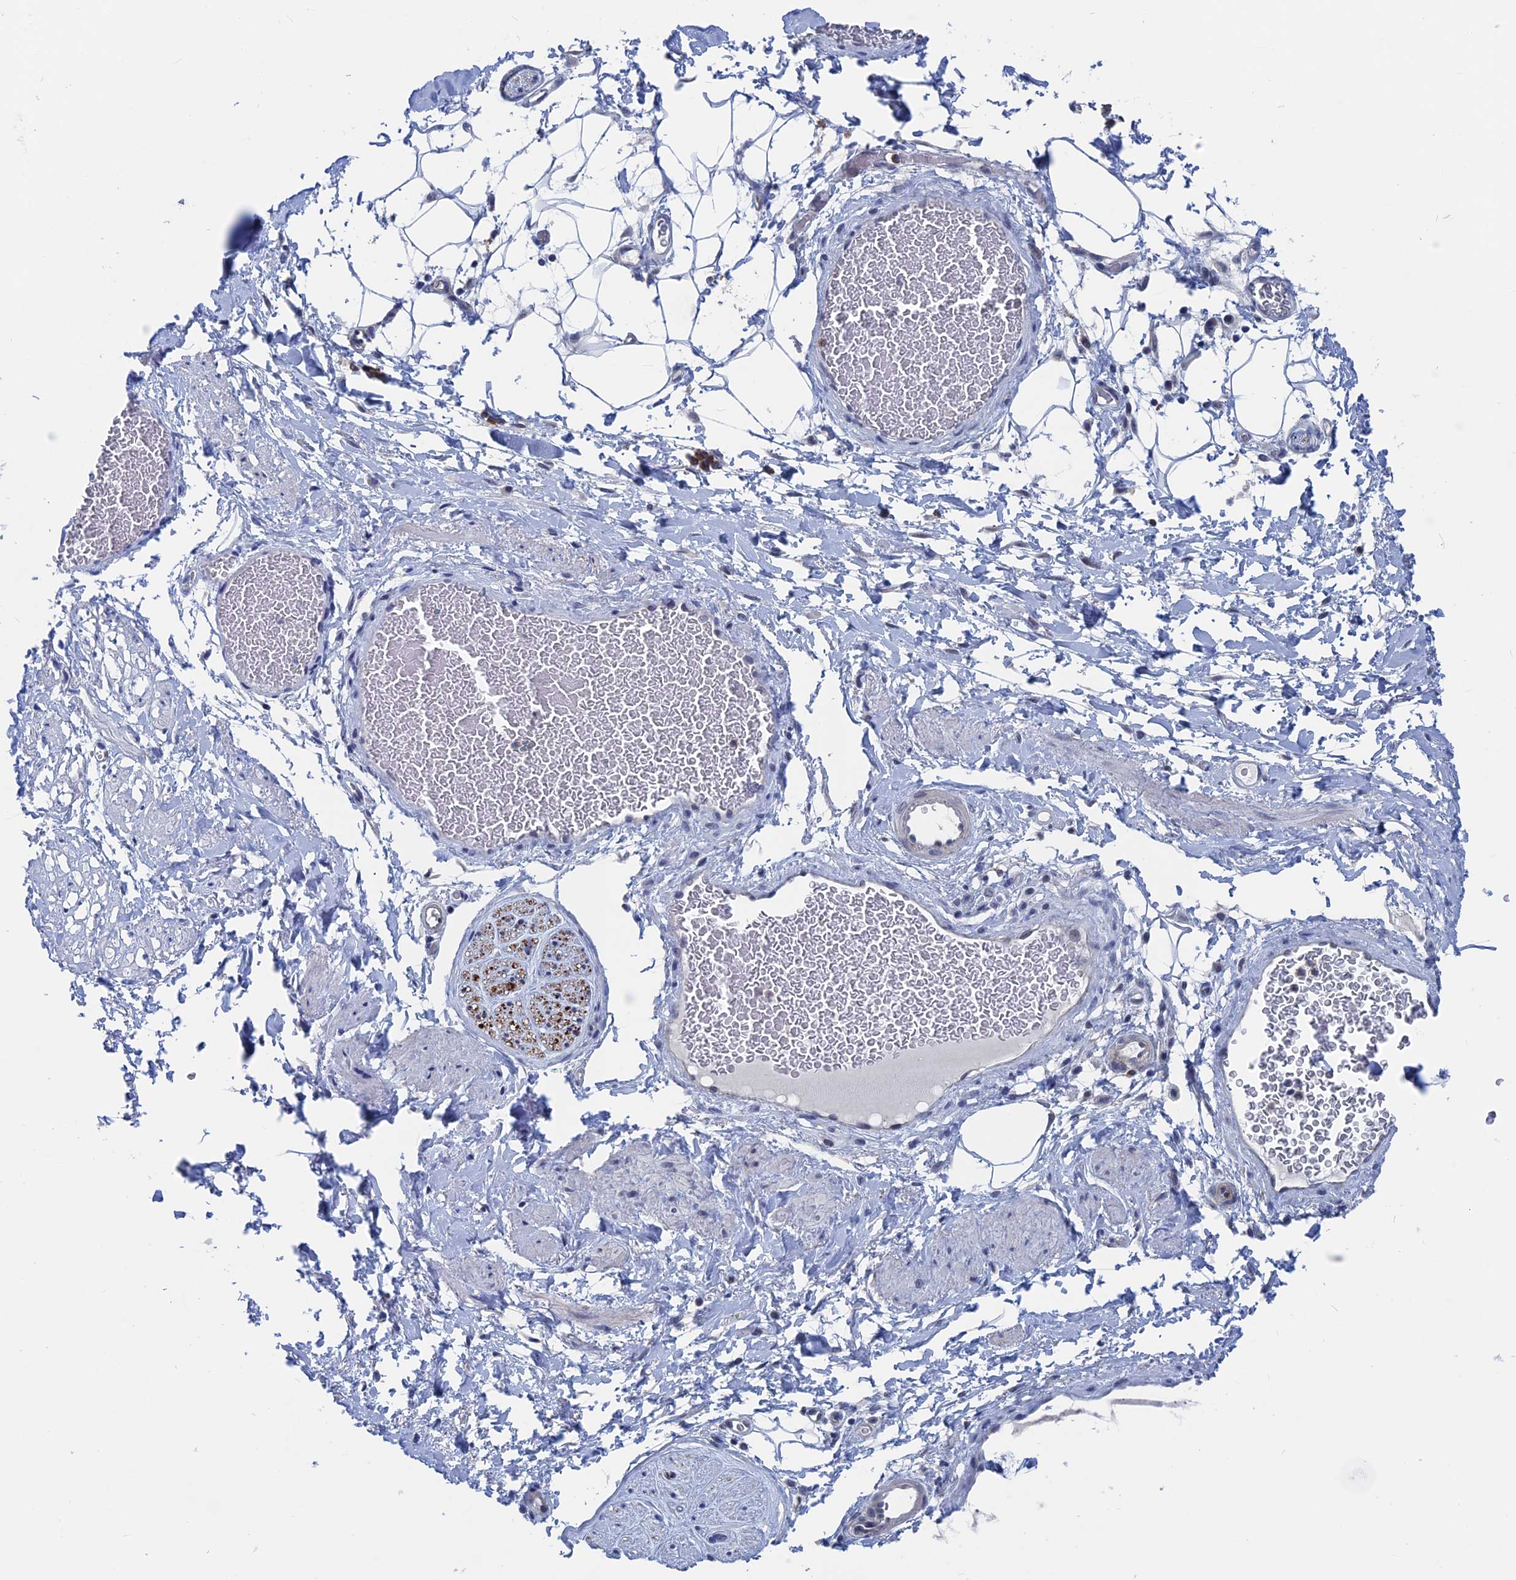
{"staining": {"intensity": "negative", "quantity": "none", "location": "none"}, "tissue": "adipose tissue", "cell_type": "Adipocytes", "image_type": "normal", "snomed": [{"axis": "morphology", "description": "Normal tissue, NOS"}, {"axis": "morphology", "description": "Adenocarcinoma, NOS"}, {"axis": "topography", "description": "Rectum"}, {"axis": "topography", "description": "Vagina"}, {"axis": "topography", "description": "Peripheral nerve tissue"}], "caption": "DAB immunohistochemical staining of unremarkable adipose tissue reveals no significant staining in adipocytes.", "gene": "MARCHF3", "patient": {"sex": "female", "age": 71}}